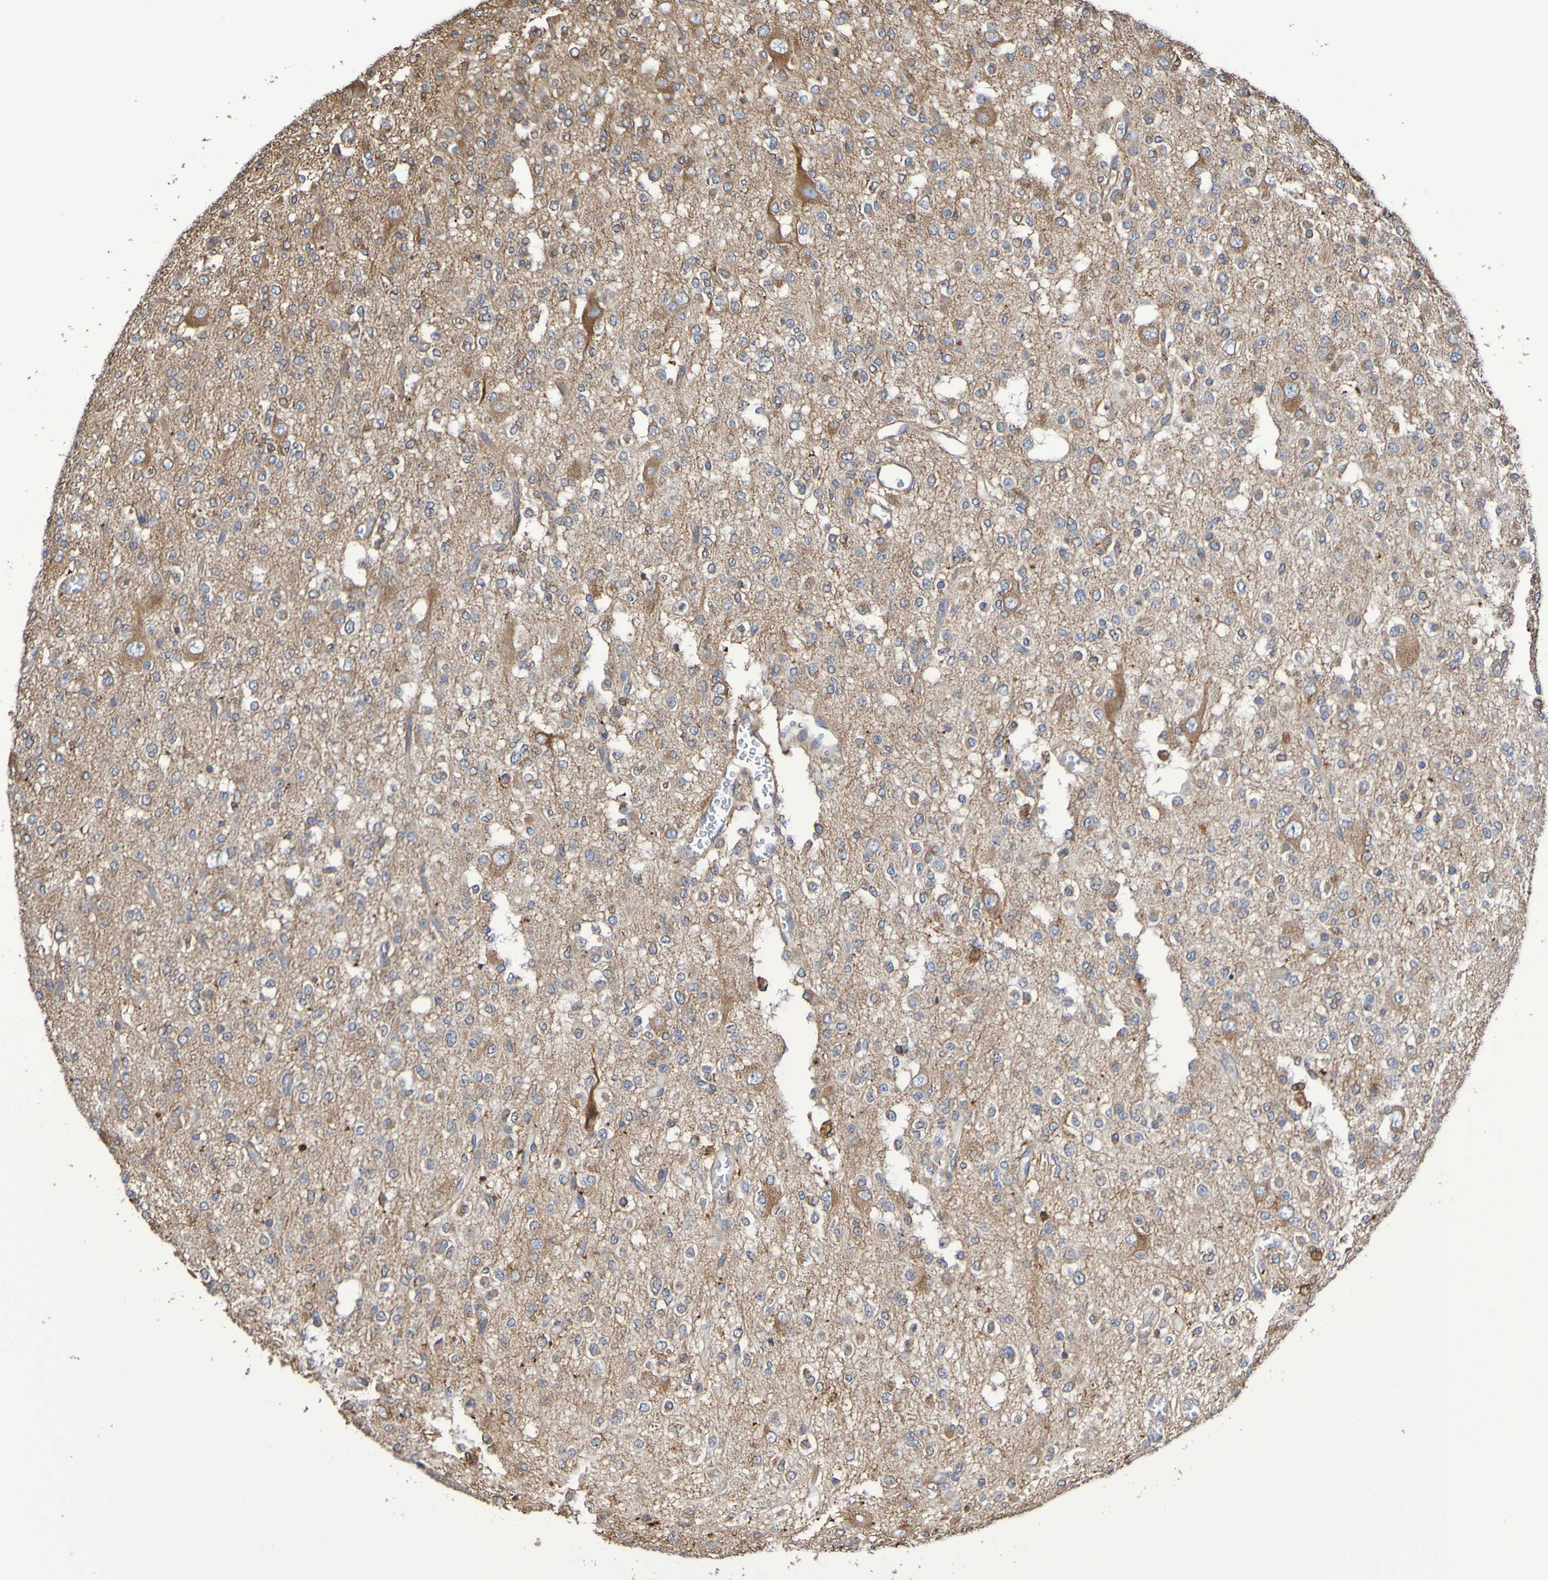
{"staining": {"intensity": "weak", "quantity": ">75%", "location": "cytoplasmic/membranous"}, "tissue": "glioma", "cell_type": "Tumor cells", "image_type": "cancer", "snomed": [{"axis": "morphology", "description": "Glioma, malignant, Low grade"}, {"axis": "topography", "description": "Brain"}], "caption": "The micrograph demonstrates a brown stain indicating the presence of a protein in the cytoplasmic/membranous of tumor cells in glioma.", "gene": "RAB11A", "patient": {"sex": "male", "age": 38}}